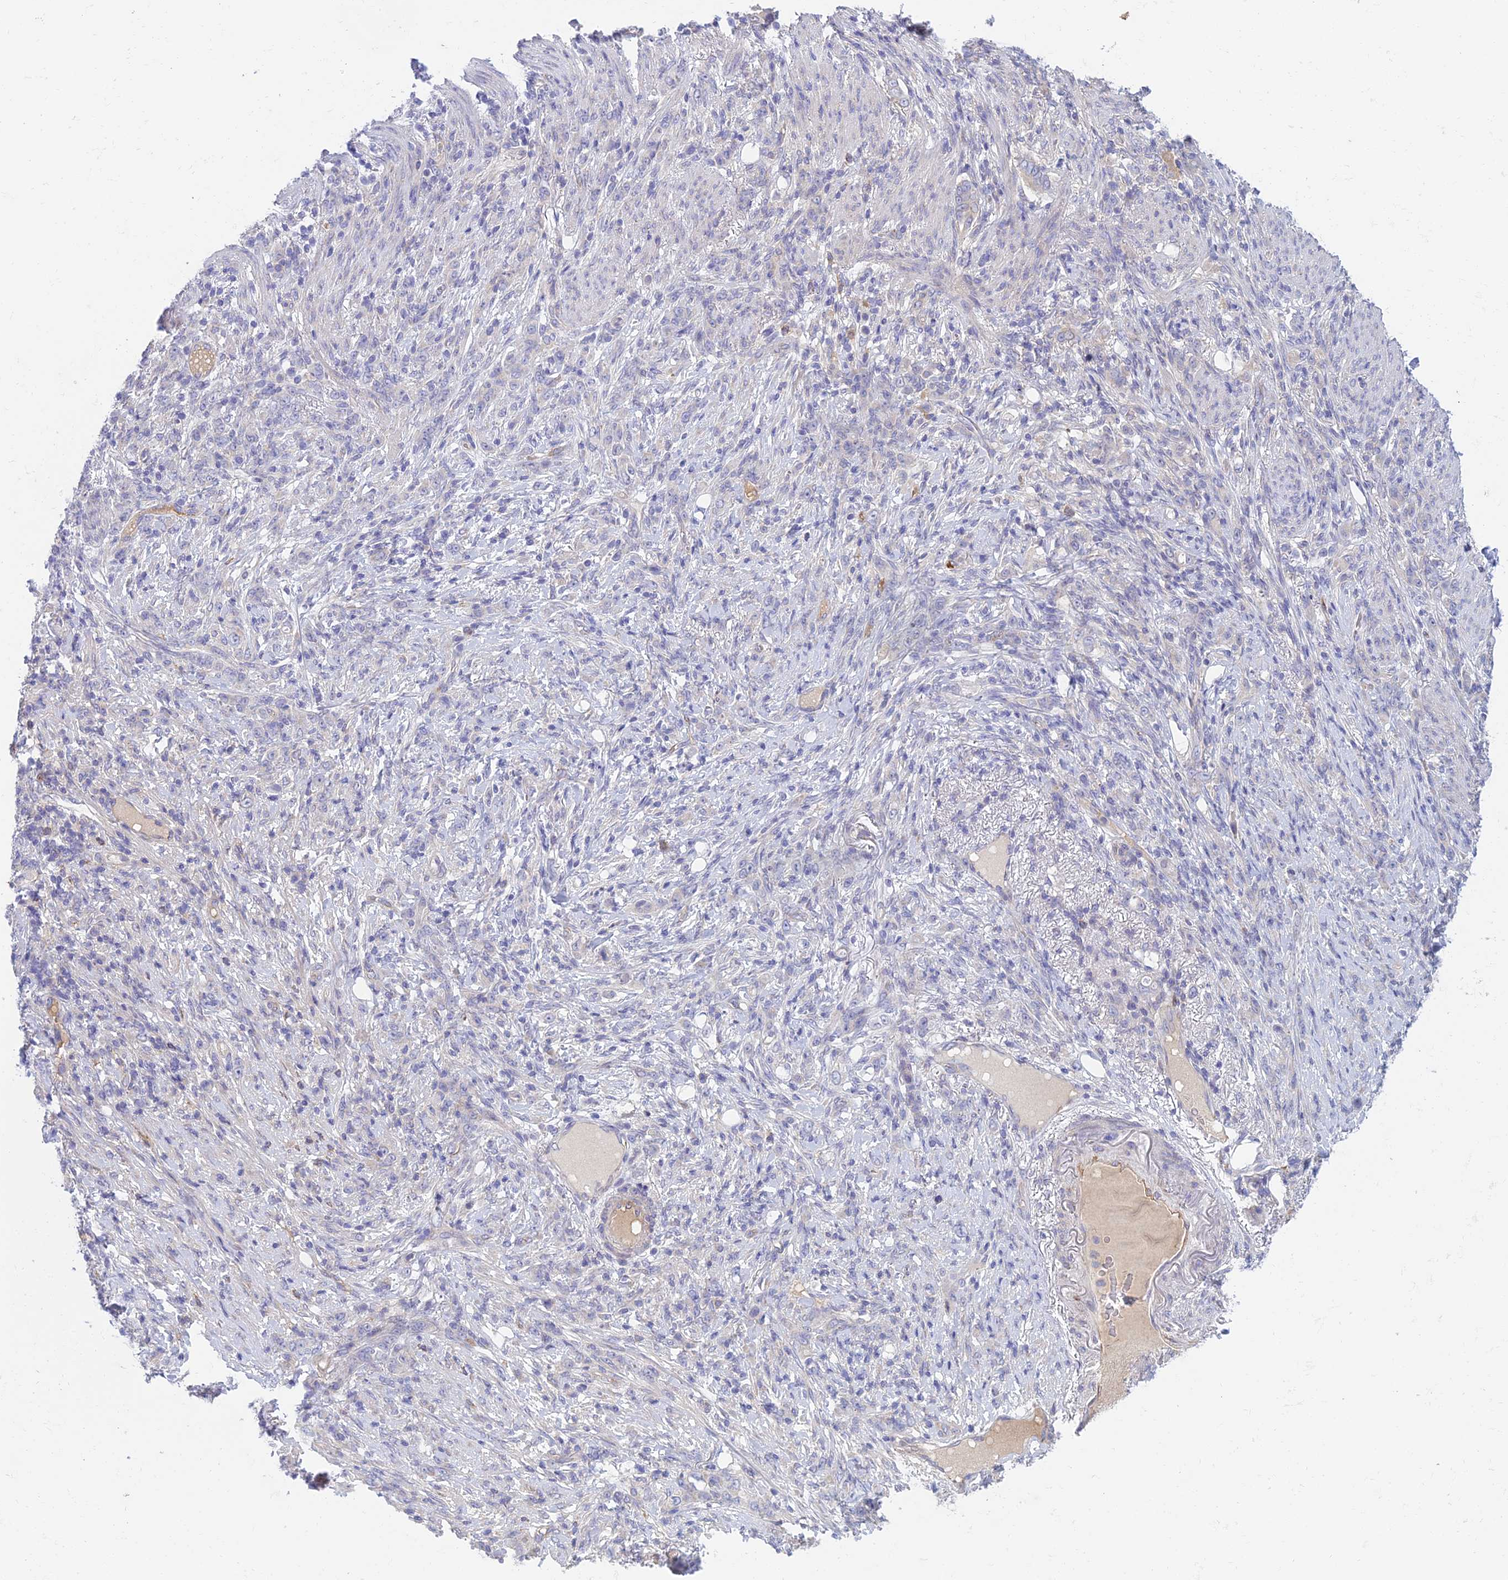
{"staining": {"intensity": "negative", "quantity": "none", "location": "none"}, "tissue": "stomach cancer", "cell_type": "Tumor cells", "image_type": "cancer", "snomed": [{"axis": "morphology", "description": "Normal tissue, NOS"}, {"axis": "morphology", "description": "Adenocarcinoma, NOS"}, {"axis": "topography", "description": "Stomach"}], "caption": "An immunohistochemistry (IHC) photomicrograph of stomach cancer is shown. There is no staining in tumor cells of stomach cancer. (DAB (3,3'-diaminobenzidine) immunohistochemistry (IHC) visualized using brightfield microscopy, high magnification).", "gene": "DUS2", "patient": {"sex": "female", "age": 79}}